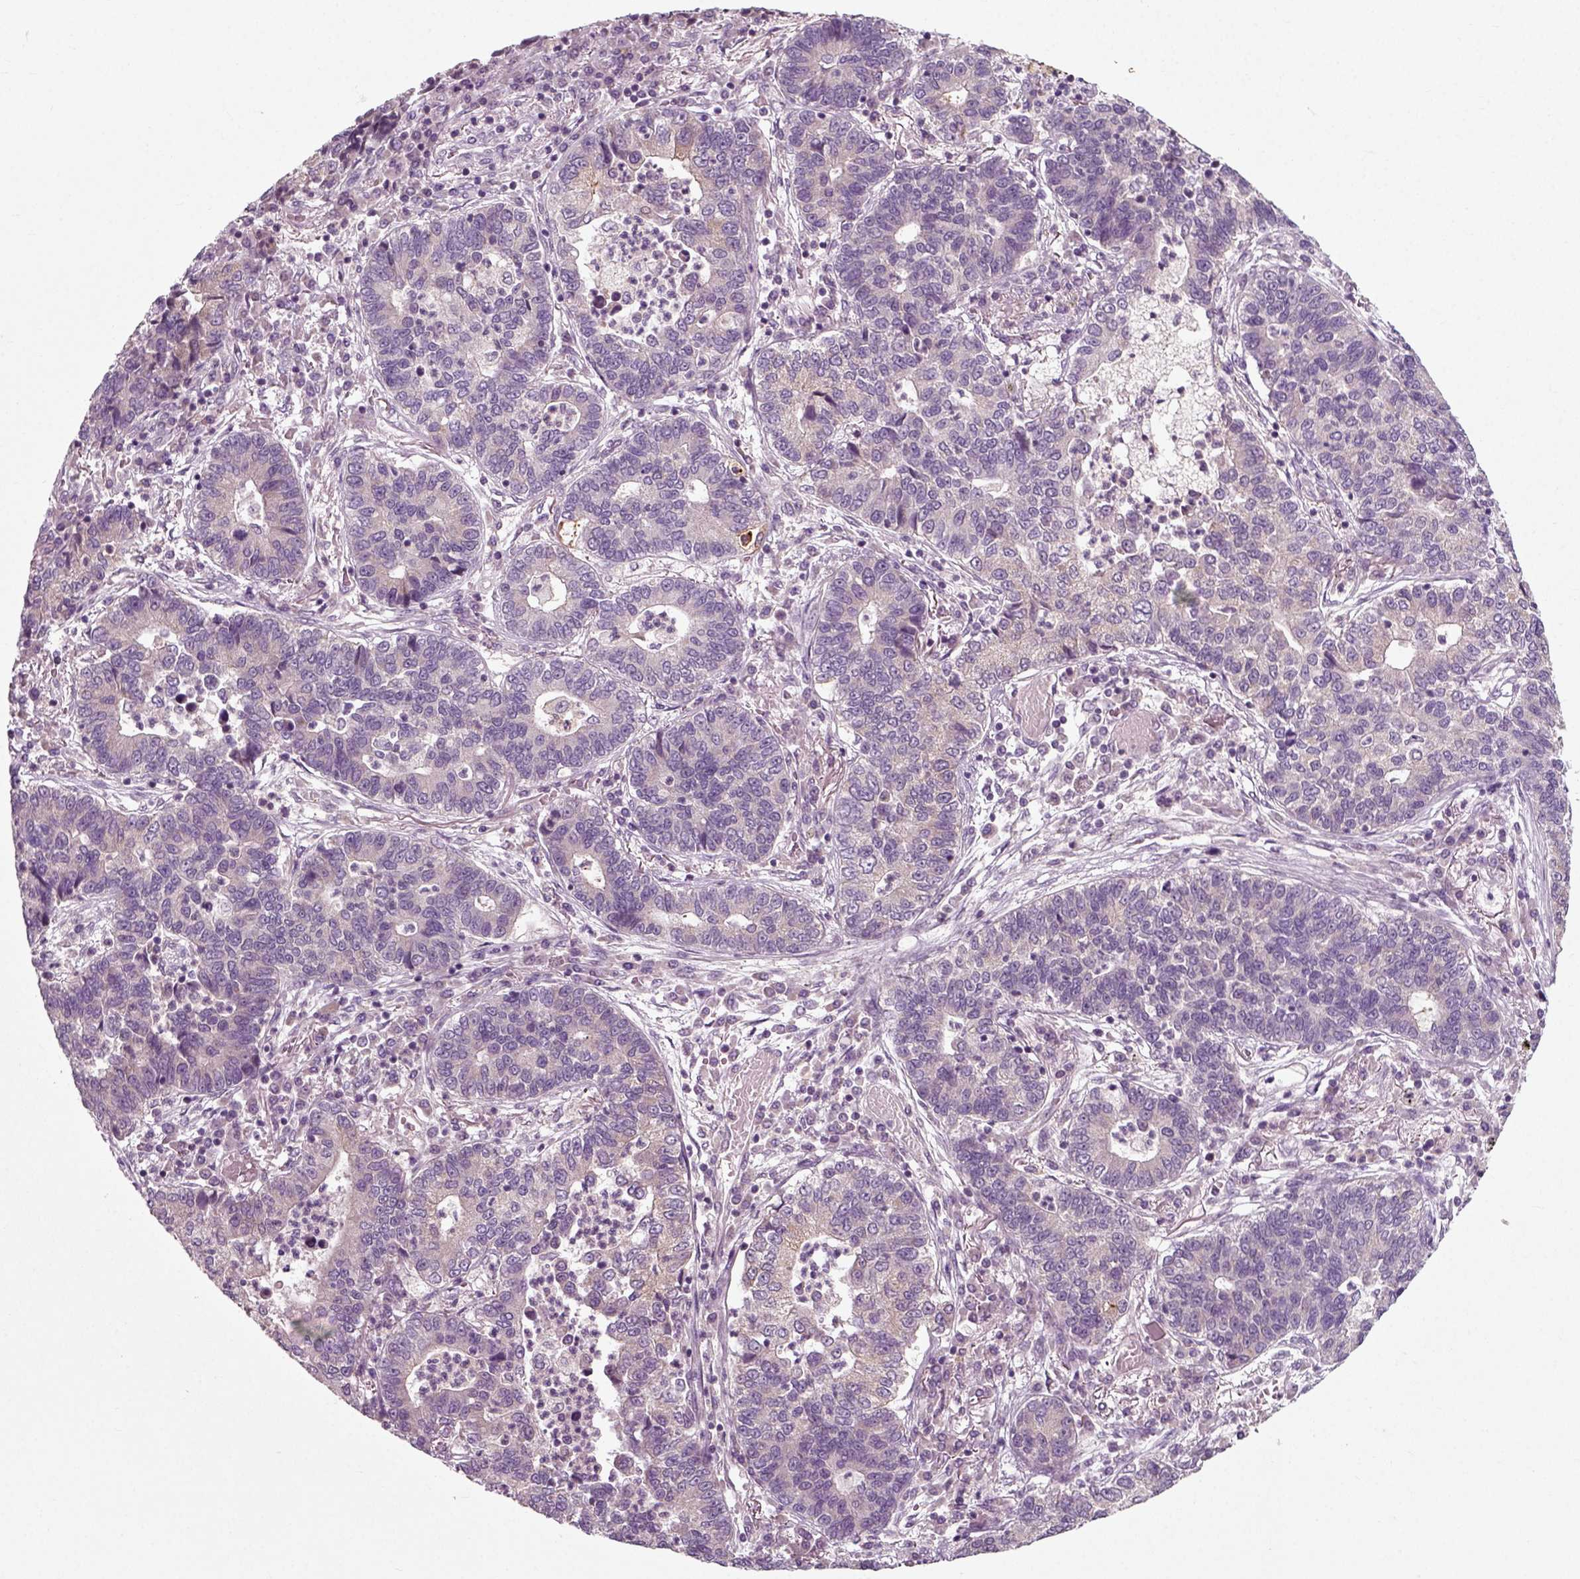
{"staining": {"intensity": "weak", "quantity": "<25%", "location": "cytoplasmic/membranous"}, "tissue": "lung cancer", "cell_type": "Tumor cells", "image_type": "cancer", "snomed": [{"axis": "morphology", "description": "Adenocarcinoma, NOS"}, {"axis": "topography", "description": "Lung"}], "caption": "Immunohistochemistry (IHC) of human lung cancer (adenocarcinoma) displays no staining in tumor cells.", "gene": "RND2", "patient": {"sex": "female", "age": 57}}